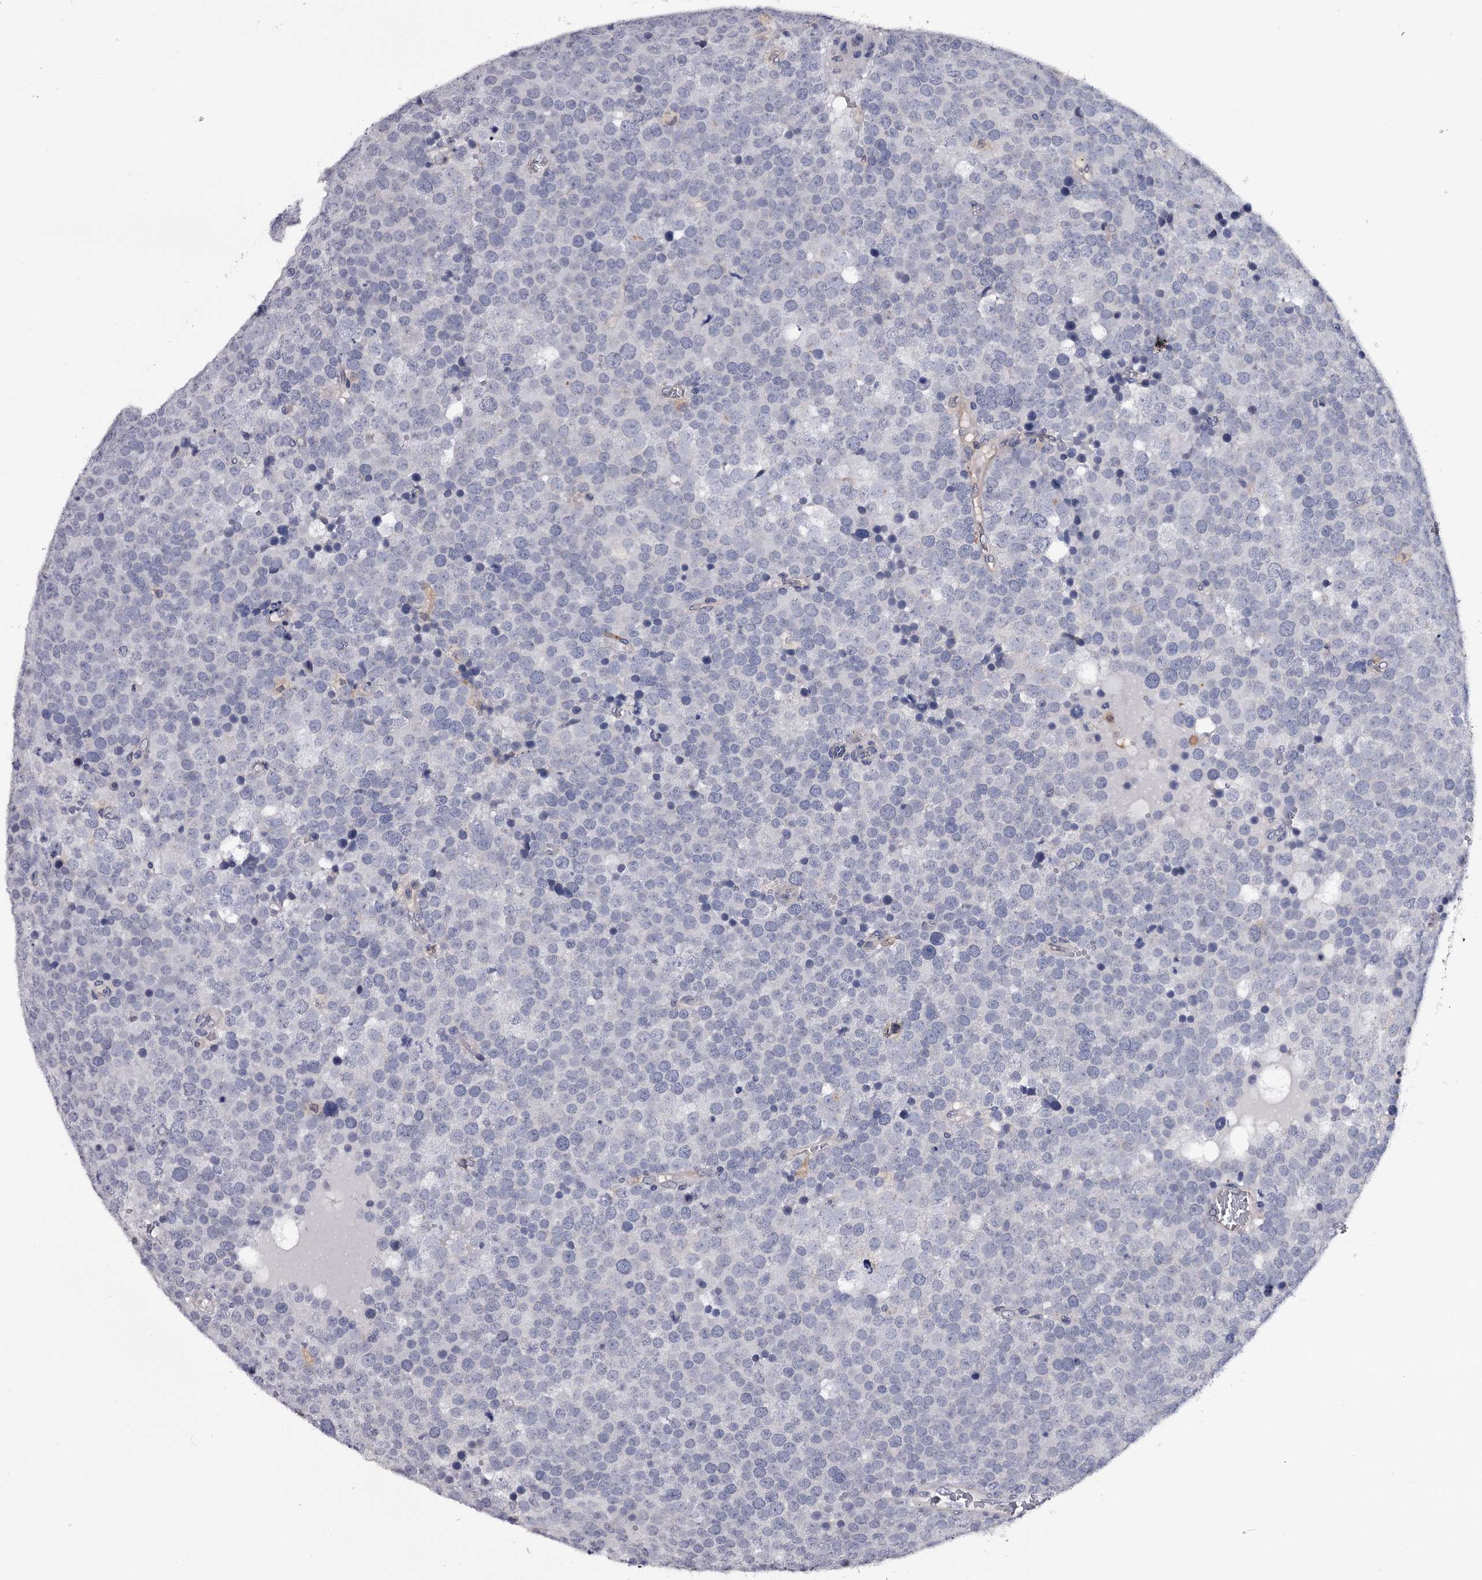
{"staining": {"intensity": "negative", "quantity": "none", "location": "none"}, "tissue": "testis cancer", "cell_type": "Tumor cells", "image_type": "cancer", "snomed": [{"axis": "morphology", "description": "Seminoma, NOS"}, {"axis": "topography", "description": "Testis"}], "caption": "IHC of testis seminoma demonstrates no expression in tumor cells.", "gene": "GSTO1", "patient": {"sex": "male", "age": 71}}